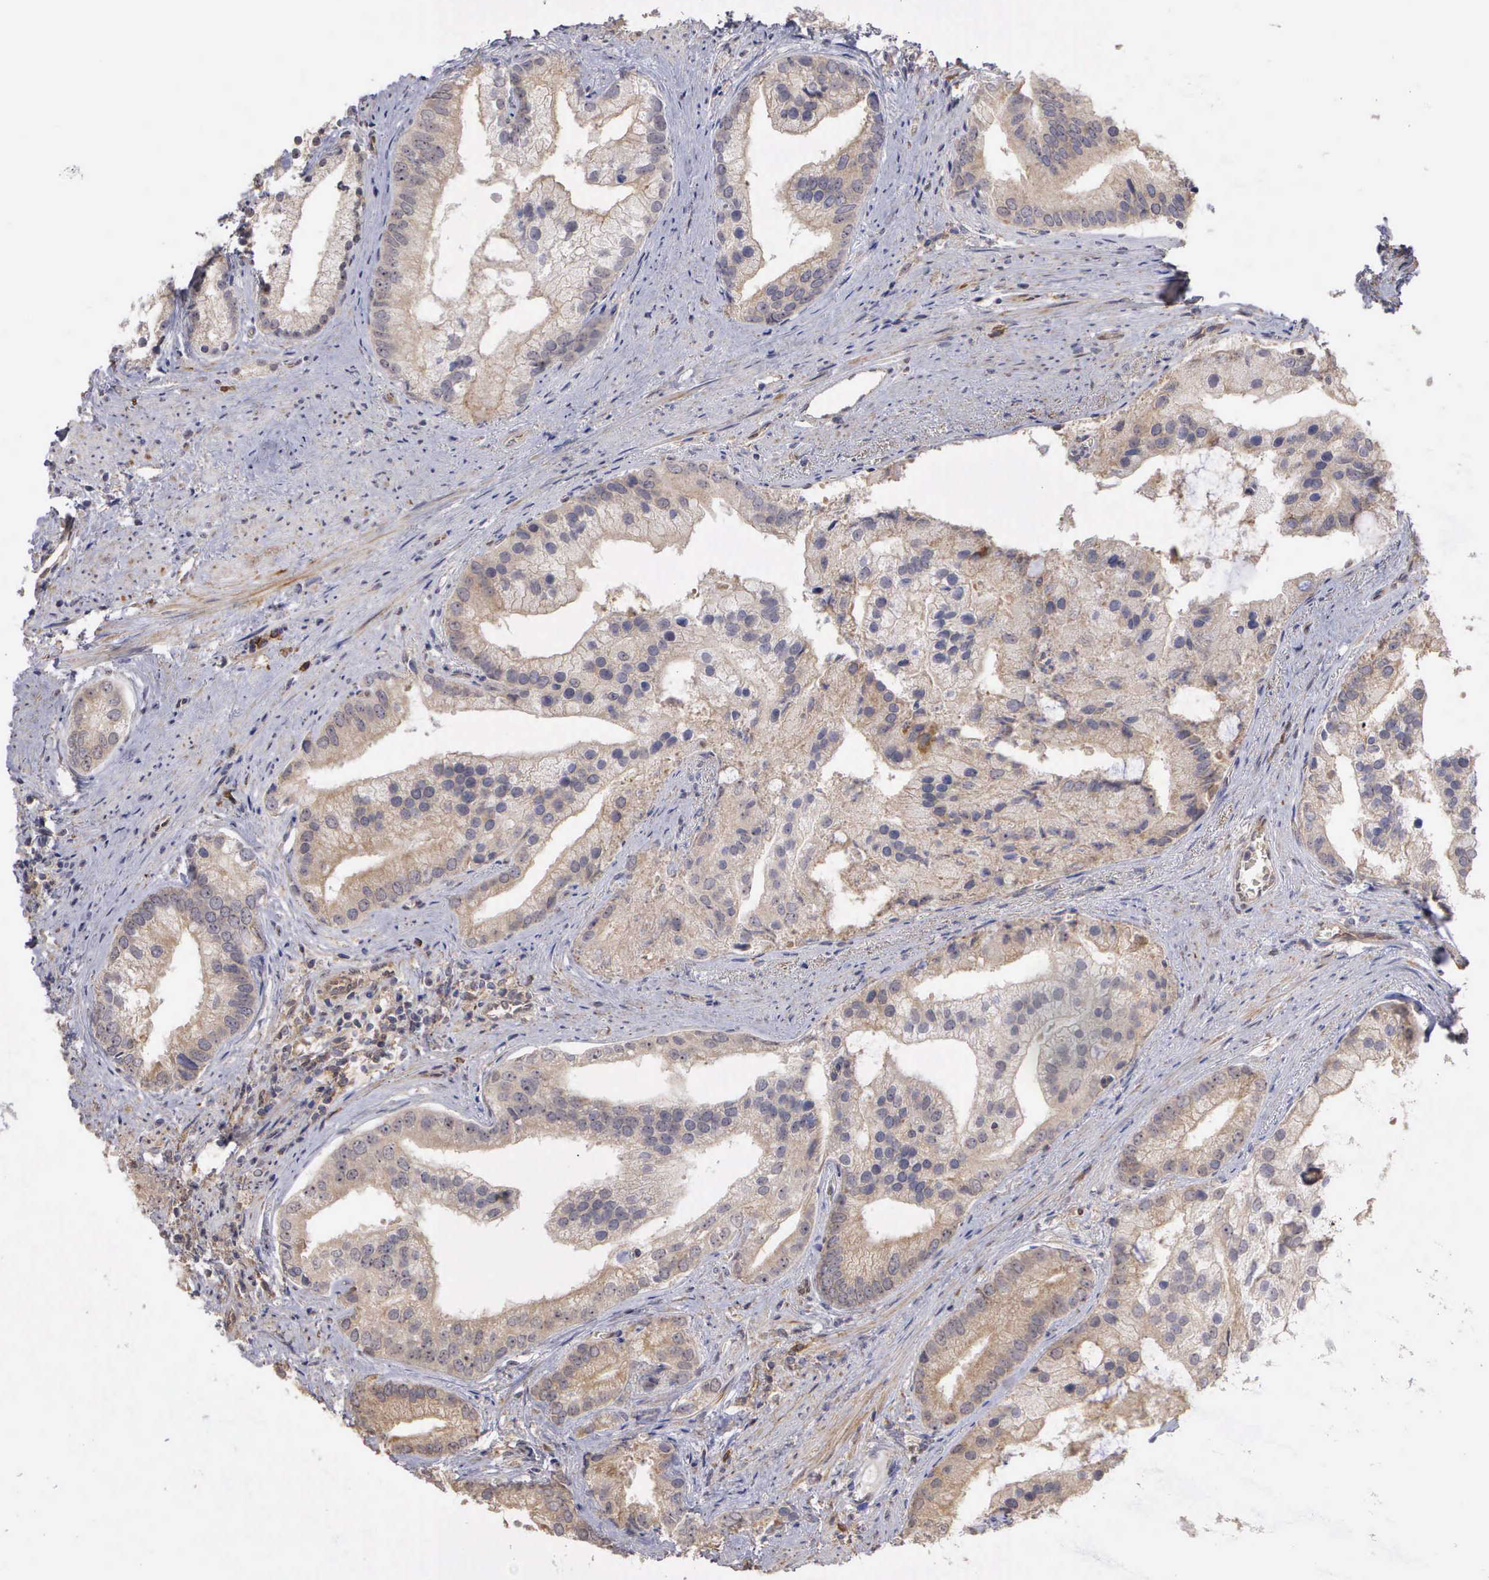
{"staining": {"intensity": "weak", "quantity": ">75%", "location": "cytoplasmic/membranous"}, "tissue": "prostate cancer", "cell_type": "Tumor cells", "image_type": "cancer", "snomed": [{"axis": "morphology", "description": "Adenocarcinoma, Low grade"}, {"axis": "topography", "description": "Prostate"}], "caption": "This micrograph exhibits immunohistochemistry staining of prostate cancer (adenocarcinoma (low-grade)), with low weak cytoplasmic/membranous staining in approximately >75% of tumor cells.", "gene": "DNAJB7", "patient": {"sex": "male", "age": 71}}